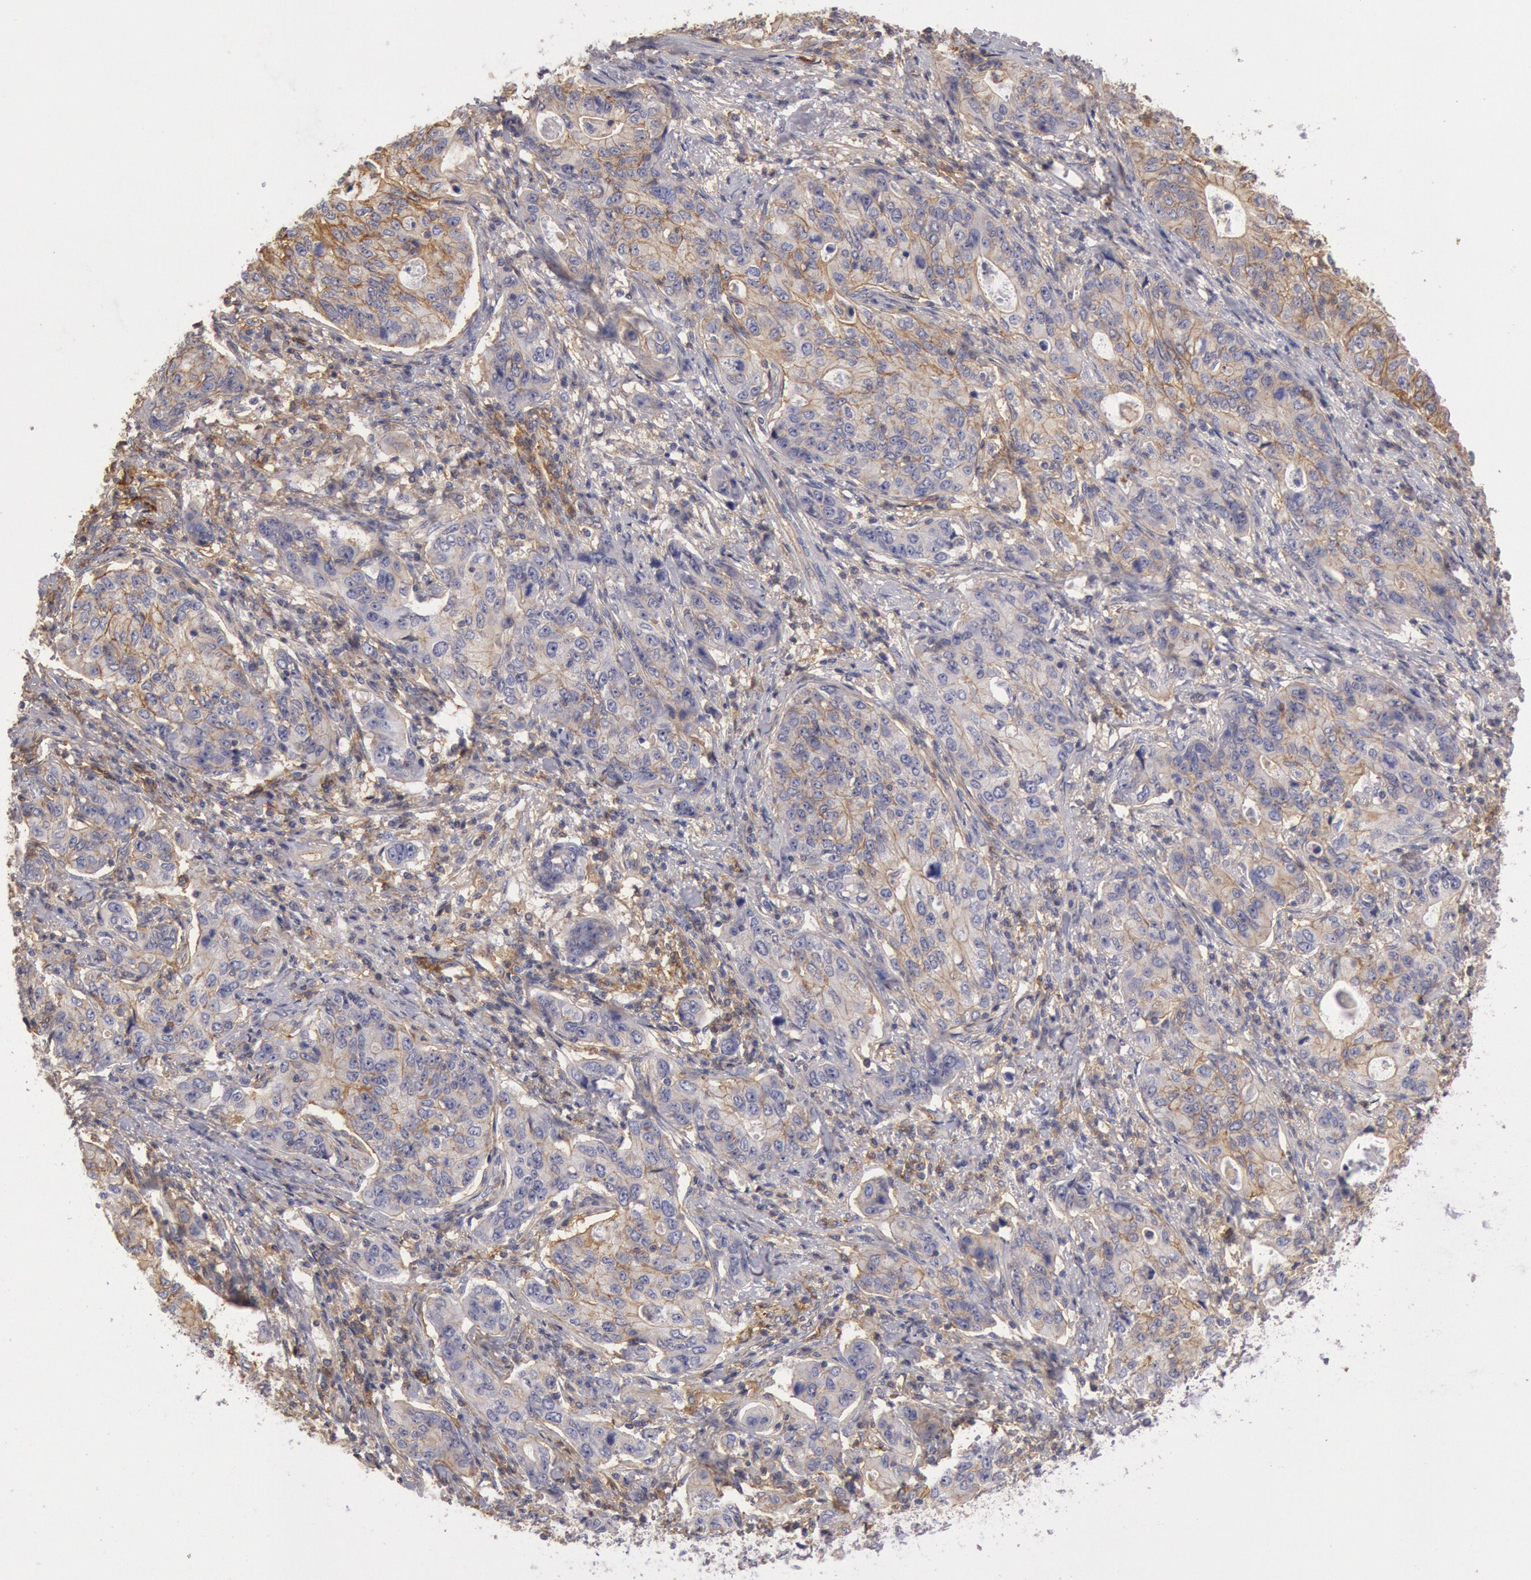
{"staining": {"intensity": "moderate", "quantity": "25%-75%", "location": "cytoplasmic/membranous"}, "tissue": "stomach cancer", "cell_type": "Tumor cells", "image_type": "cancer", "snomed": [{"axis": "morphology", "description": "Adenocarcinoma, NOS"}, {"axis": "topography", "description": "Esophagus"}, {"axis": "topography", "description": "Stomach"}], "caption": "Tumor cells show medium levels of moderate cytoplasmic/membranous staining in about 25%-75% of cells in stomach adenocarcinoma.", "gene": "SNAP23", "patient": {"sex": "male", "age": 74}}